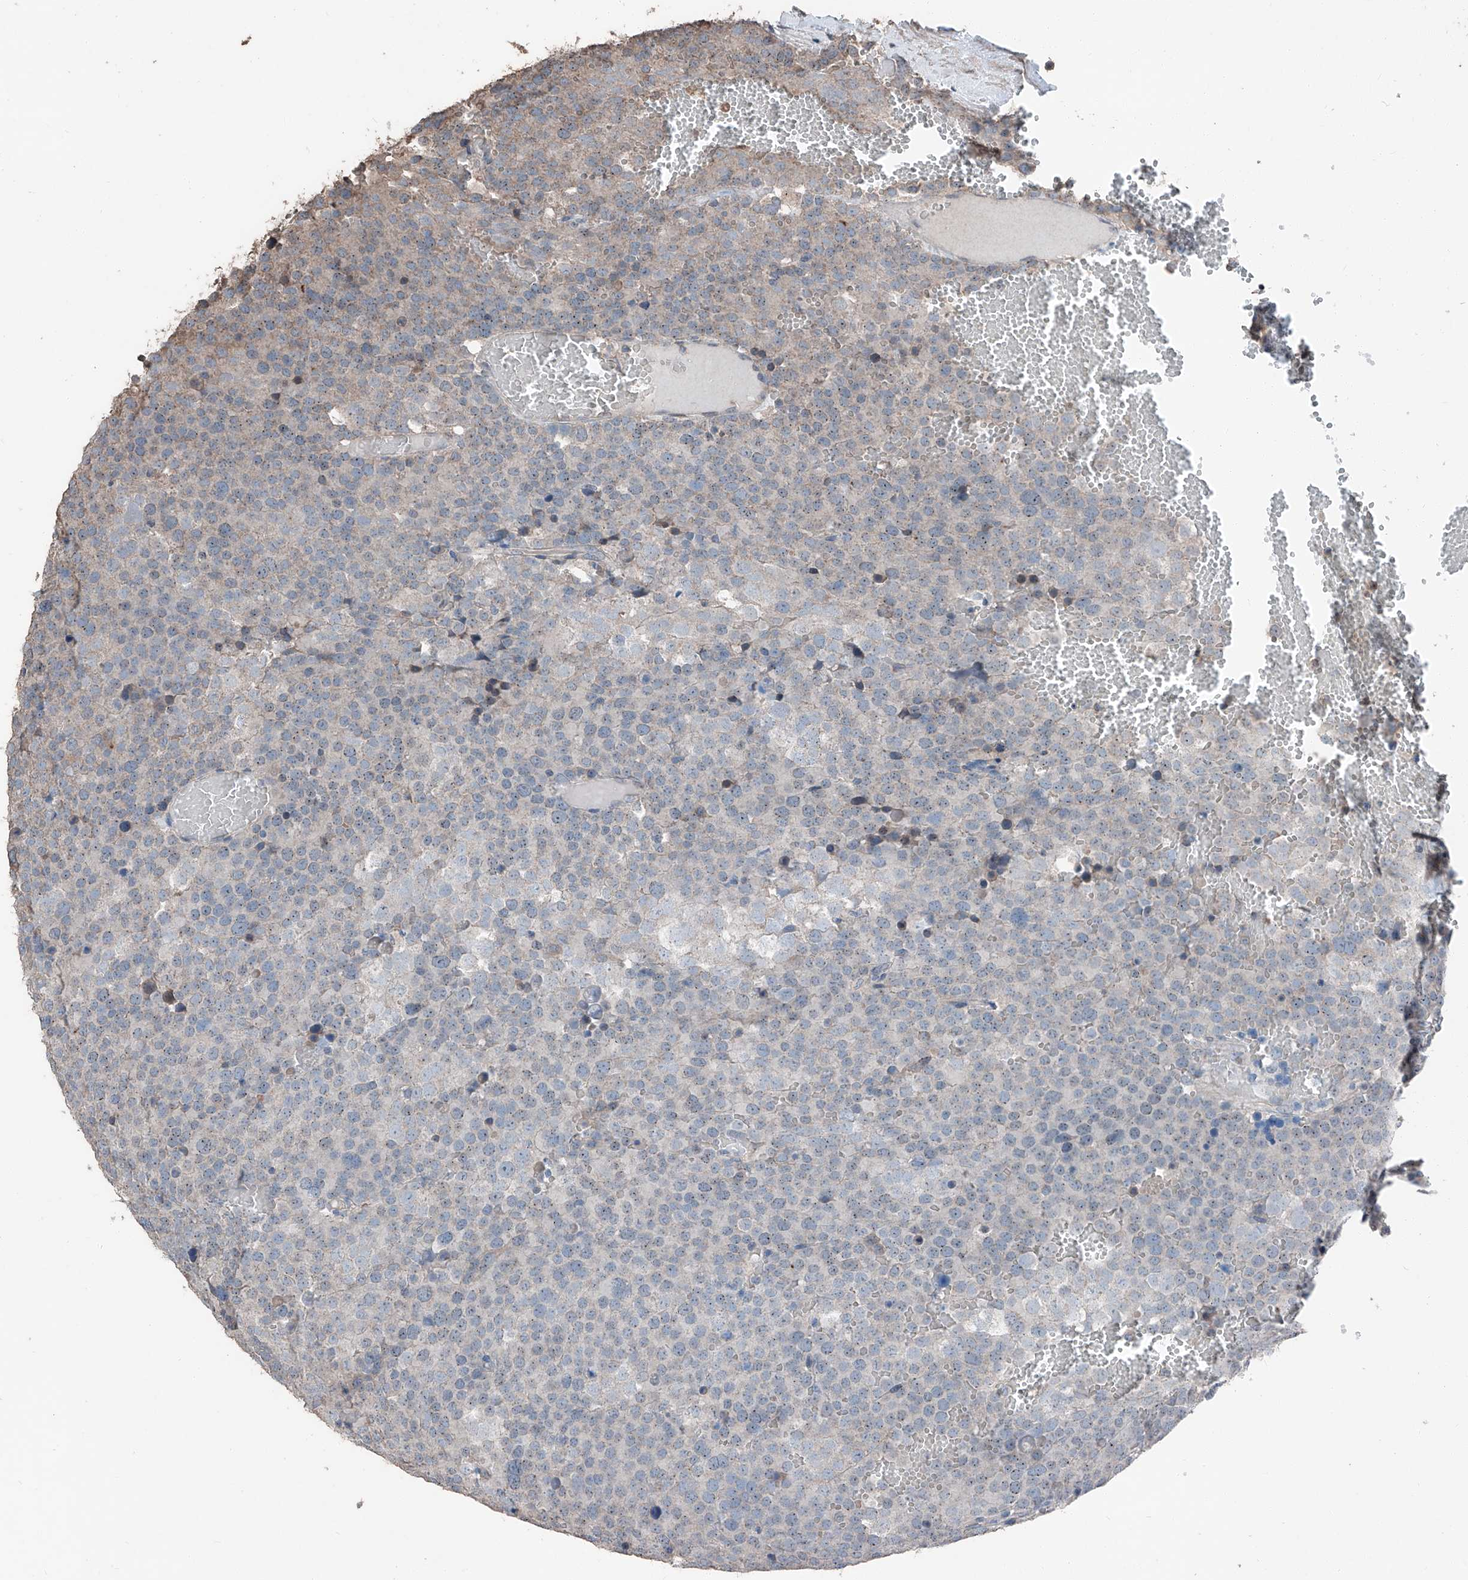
{"staining": {"intensity": "negative", "quantity": "none", "location": "none"}, "tissue": "testis cancer", "cell_type": "Tumor cells", "image_type": "cancer", "snomed": [{"axis": "morphology", "description": "Seminoma, NOS"}, {"axis": "topography", "description": "Testis"}], "caption": "Tumor cells are negative for brown protein staining in testis cancer (seminoma). (Immunohistochemistry (ihc), brightfield microscopy, high magnification).", "gene": "MAMLD1", "patient": {"sex": "male", "age": 71}}